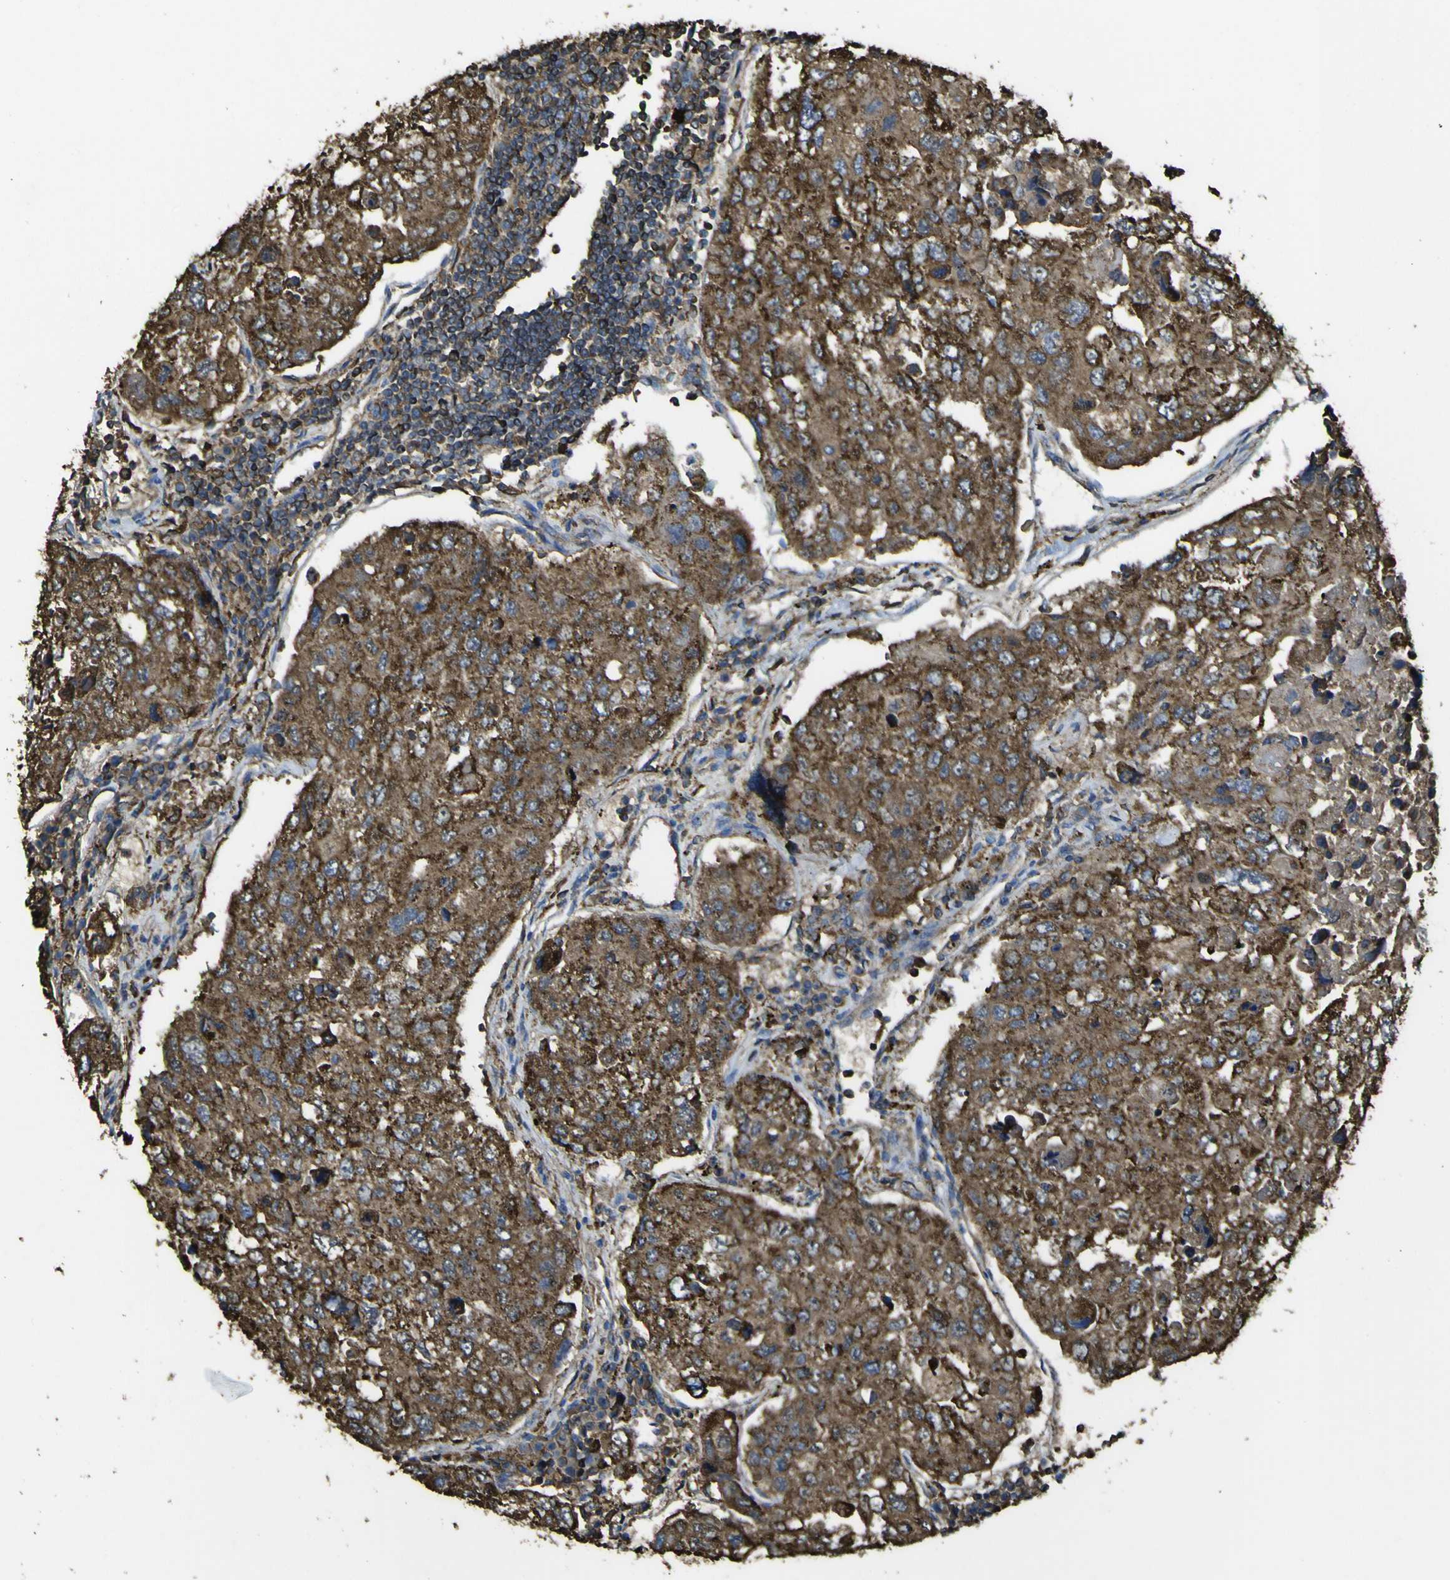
{"staining": {"intensity": "strong", "quantity": "25%-75%", "location": "cytoplasmic/membranous"}, "tissue": "urothelial cancer", "cell_type": "Tumor cells", "image_type": "cancer", "snomed": [{"axis": "morphology", "description": "Urothelial carcinoma, High grade"}, {"axis": "topography", "description": "Lymph node"}, {"axis": "topography", "description": "Urinary bladder"}], "caption": "Protein staining shows strong cytoplasmic/membranous staining in about 25%-75% of tumor cells in urothelial carcinoma (high-grade).", "gene": "ACSL3", "patient": {"sex": "male", "age": 51}}